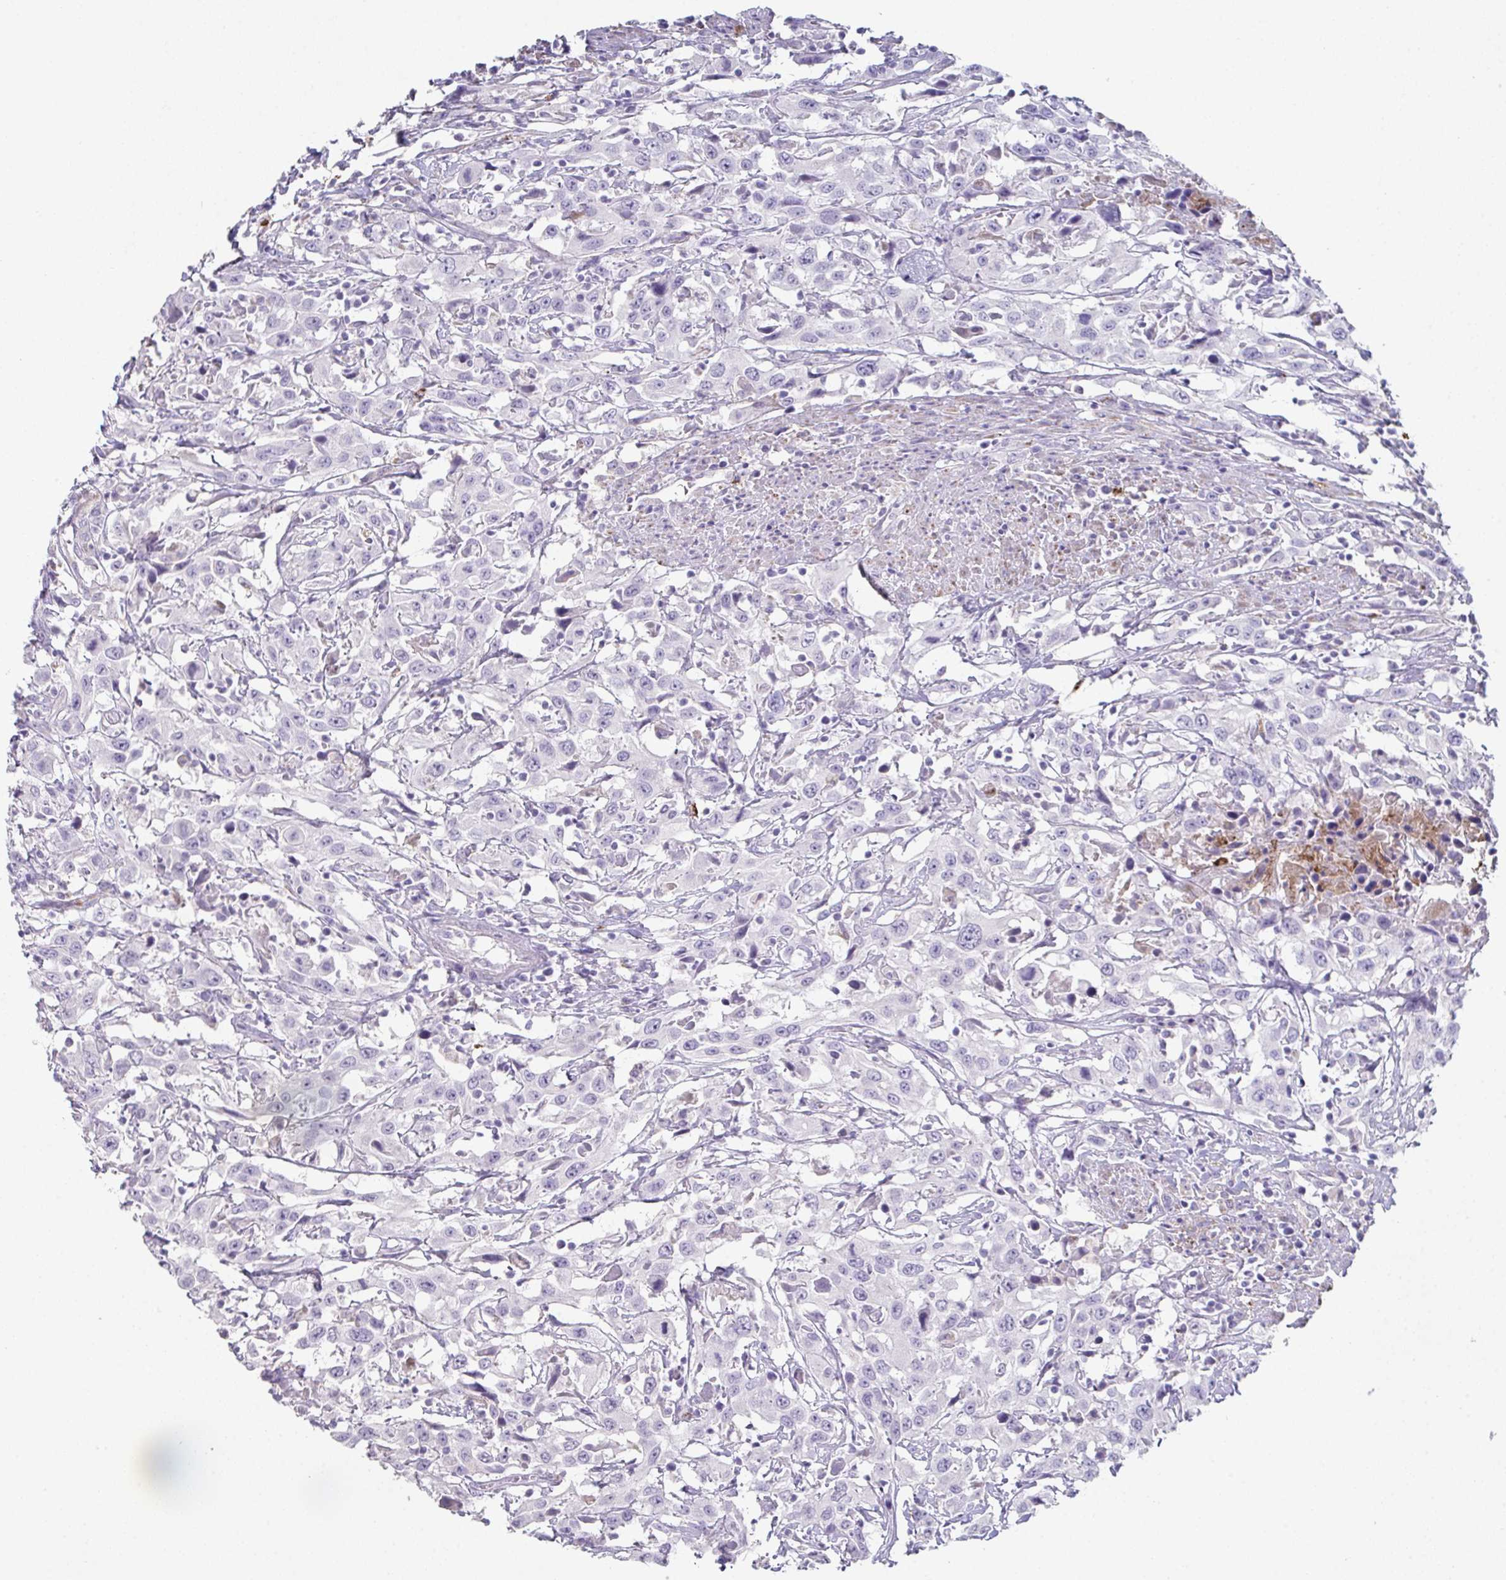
{"staining": {"intensity": "negative", "quantity": "none", "location": "none"}, "tissue": "urothelial cancer", "cell_type": "Tumor cells", "image_type": "cancer", "snomed": [{"axis": "morphology", "description": "Urothelial carcinoma, High grade"}, {"axis": "topography", "description": "Urinary bladder"}], "caption": "There is no significant positivity in tumor cells of urothelial cancer.", "gene": "ADAM21", "patient": {"sex": "male", "age": 61}}